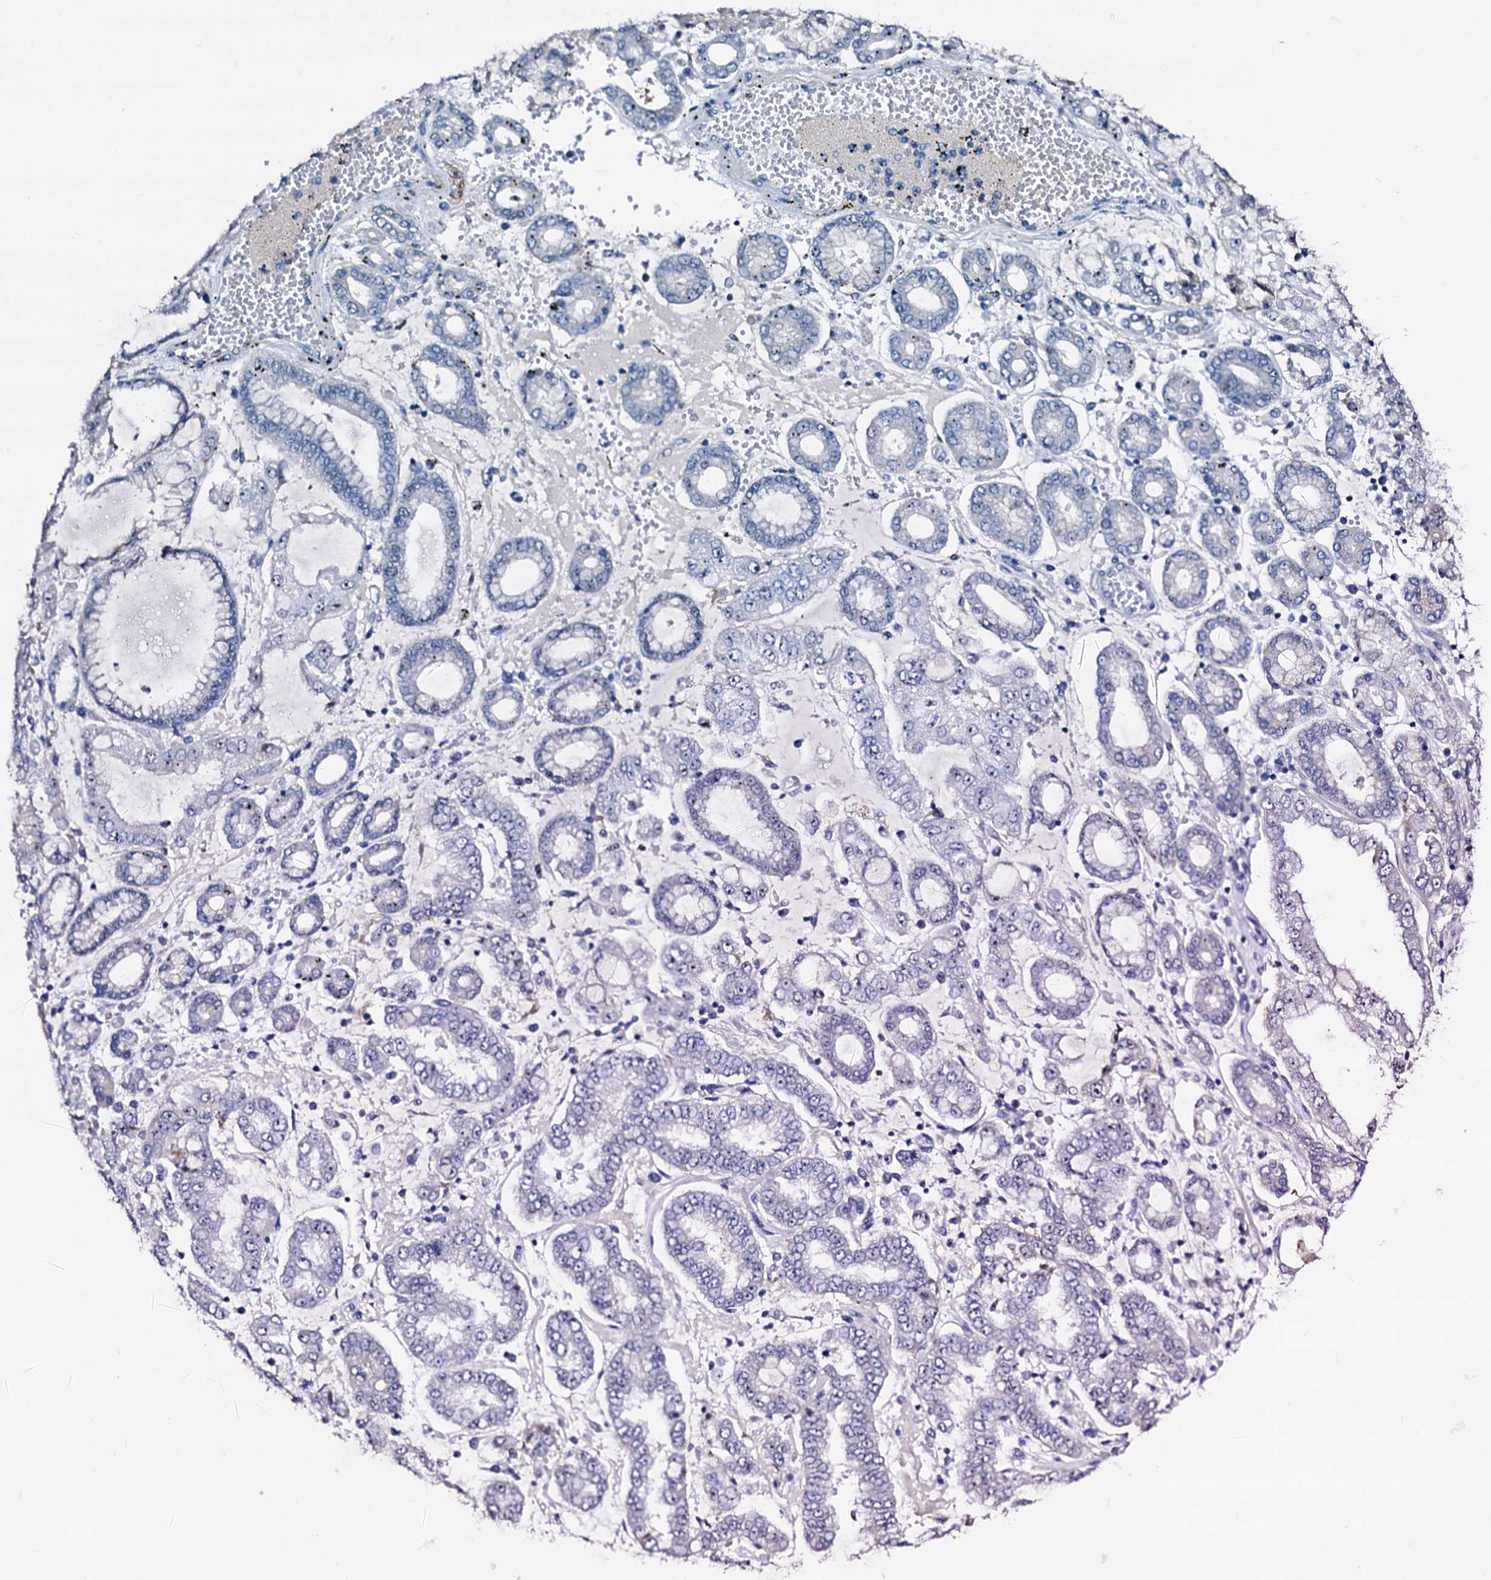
{"staining": {"intensity": "negative", "quantity": "none", "location": "none"}, "tissue": "stomach cancer", "cell_type": "Tumor cells", "image_type": "cancer", "snomed": [{"axis": "morphology", "description": "Adenocarcinoma, NOS"}, {"axis": "topography", "description": "Stomach"}], "caption": "There is no significant staining in tumor cells of stomach cancer. Nuclei are stained in blue.", "gene": "EMG1", "patient": {"sex": "male", "age": 76}}